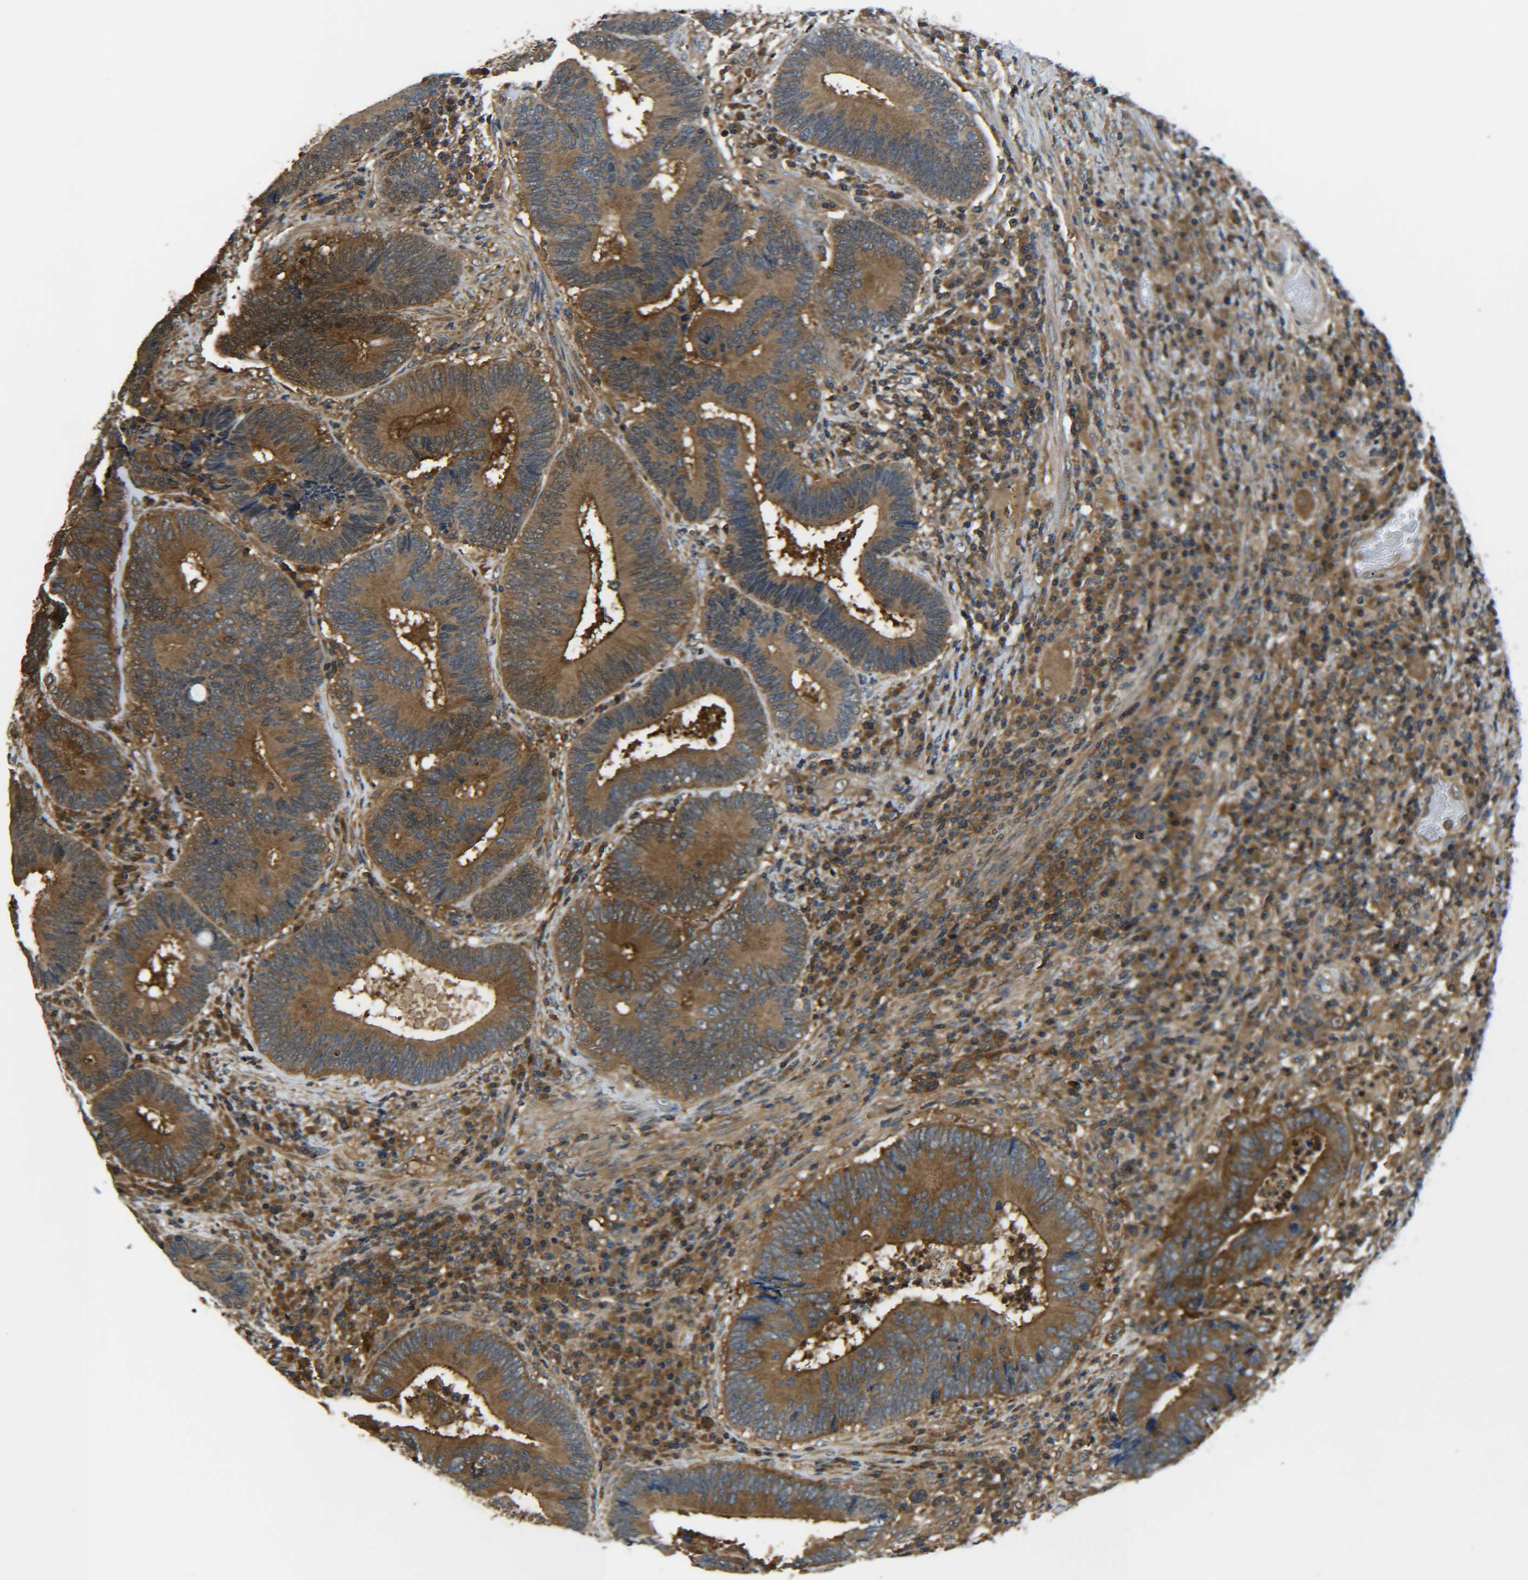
{"staining": {"intensity": "strong", "quantity": ">75%", "location": "cytoplasmic/membranous"}, "tissue": "colorectal cancer", "cell_type": "Tumor cells", "image_type": "cancer", "snomed": [{"axis": "morphology", "description": "Adenocarcinoma, NOS"}, {"axis": "topography", "description": "Colon"}], "caption": "Immunohistochemical staining of colorectal cancer (adenocarcinoma) demonstrates high levels of strong cytoplasmic/membranous positivity in approximately >75% of tumor cells.", "gene": "PREB", "patient": {"sex": "female", "age": 78}}